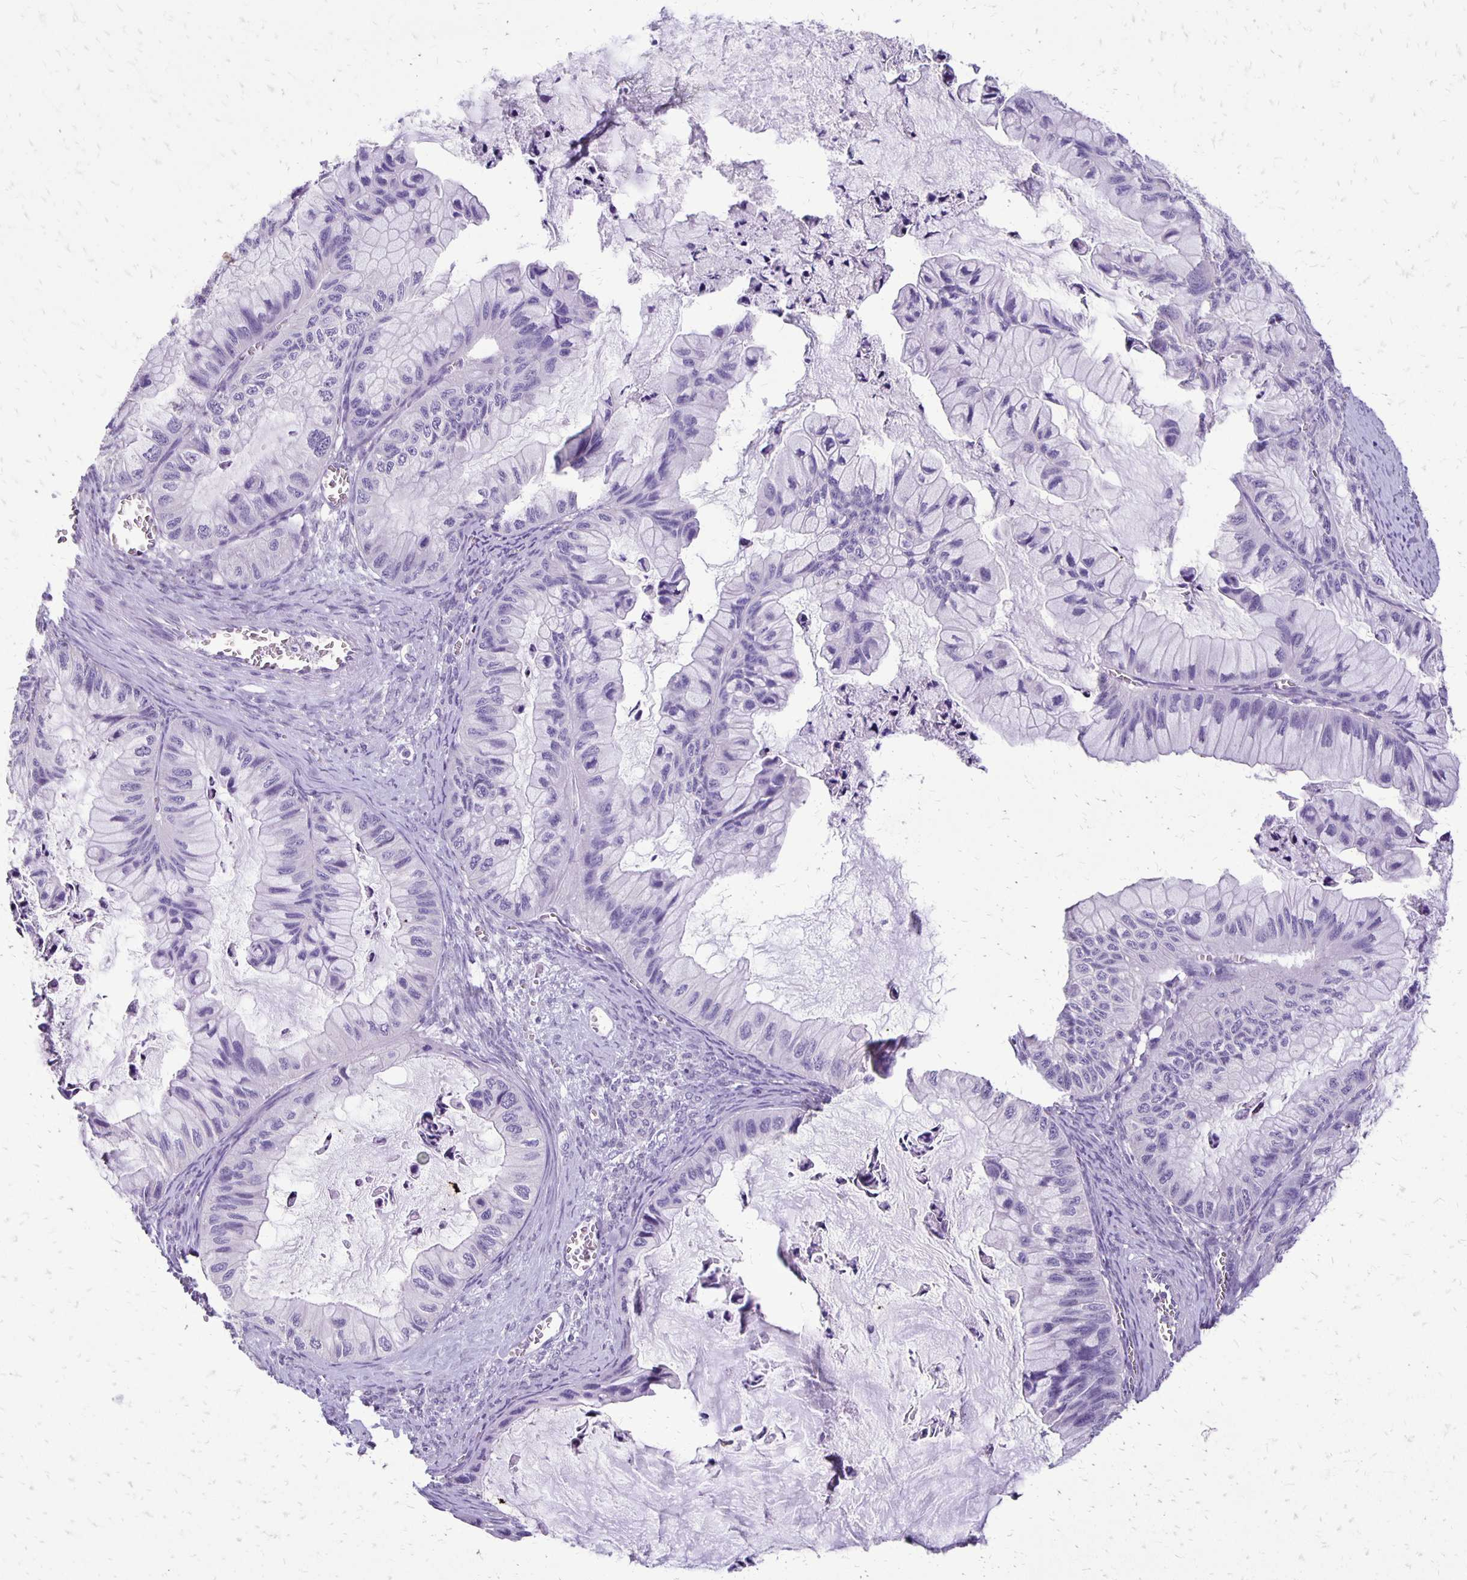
{"staining": {"intensity": "negative", "quantity": "none", "location": "none"}, "tissue": "ovarian cancer", "cell_type": "Tumor cells", "image_type": "cancer", "snomed": [{"axis": "morphology", "description": "Cystadenocarcinoma, mucinous, NOS"}, {"axis": "topography", "description": "Ovary"}], "caption": "Tumor cells show no significant protein positivity in ovarian mucinous cystadenocarcinoma. (DAB (3,3'-diaminobenzidine) IHC, high magnification).", "gene": "ANKRD45", "patient": {"sex": "female", "age": 72}}